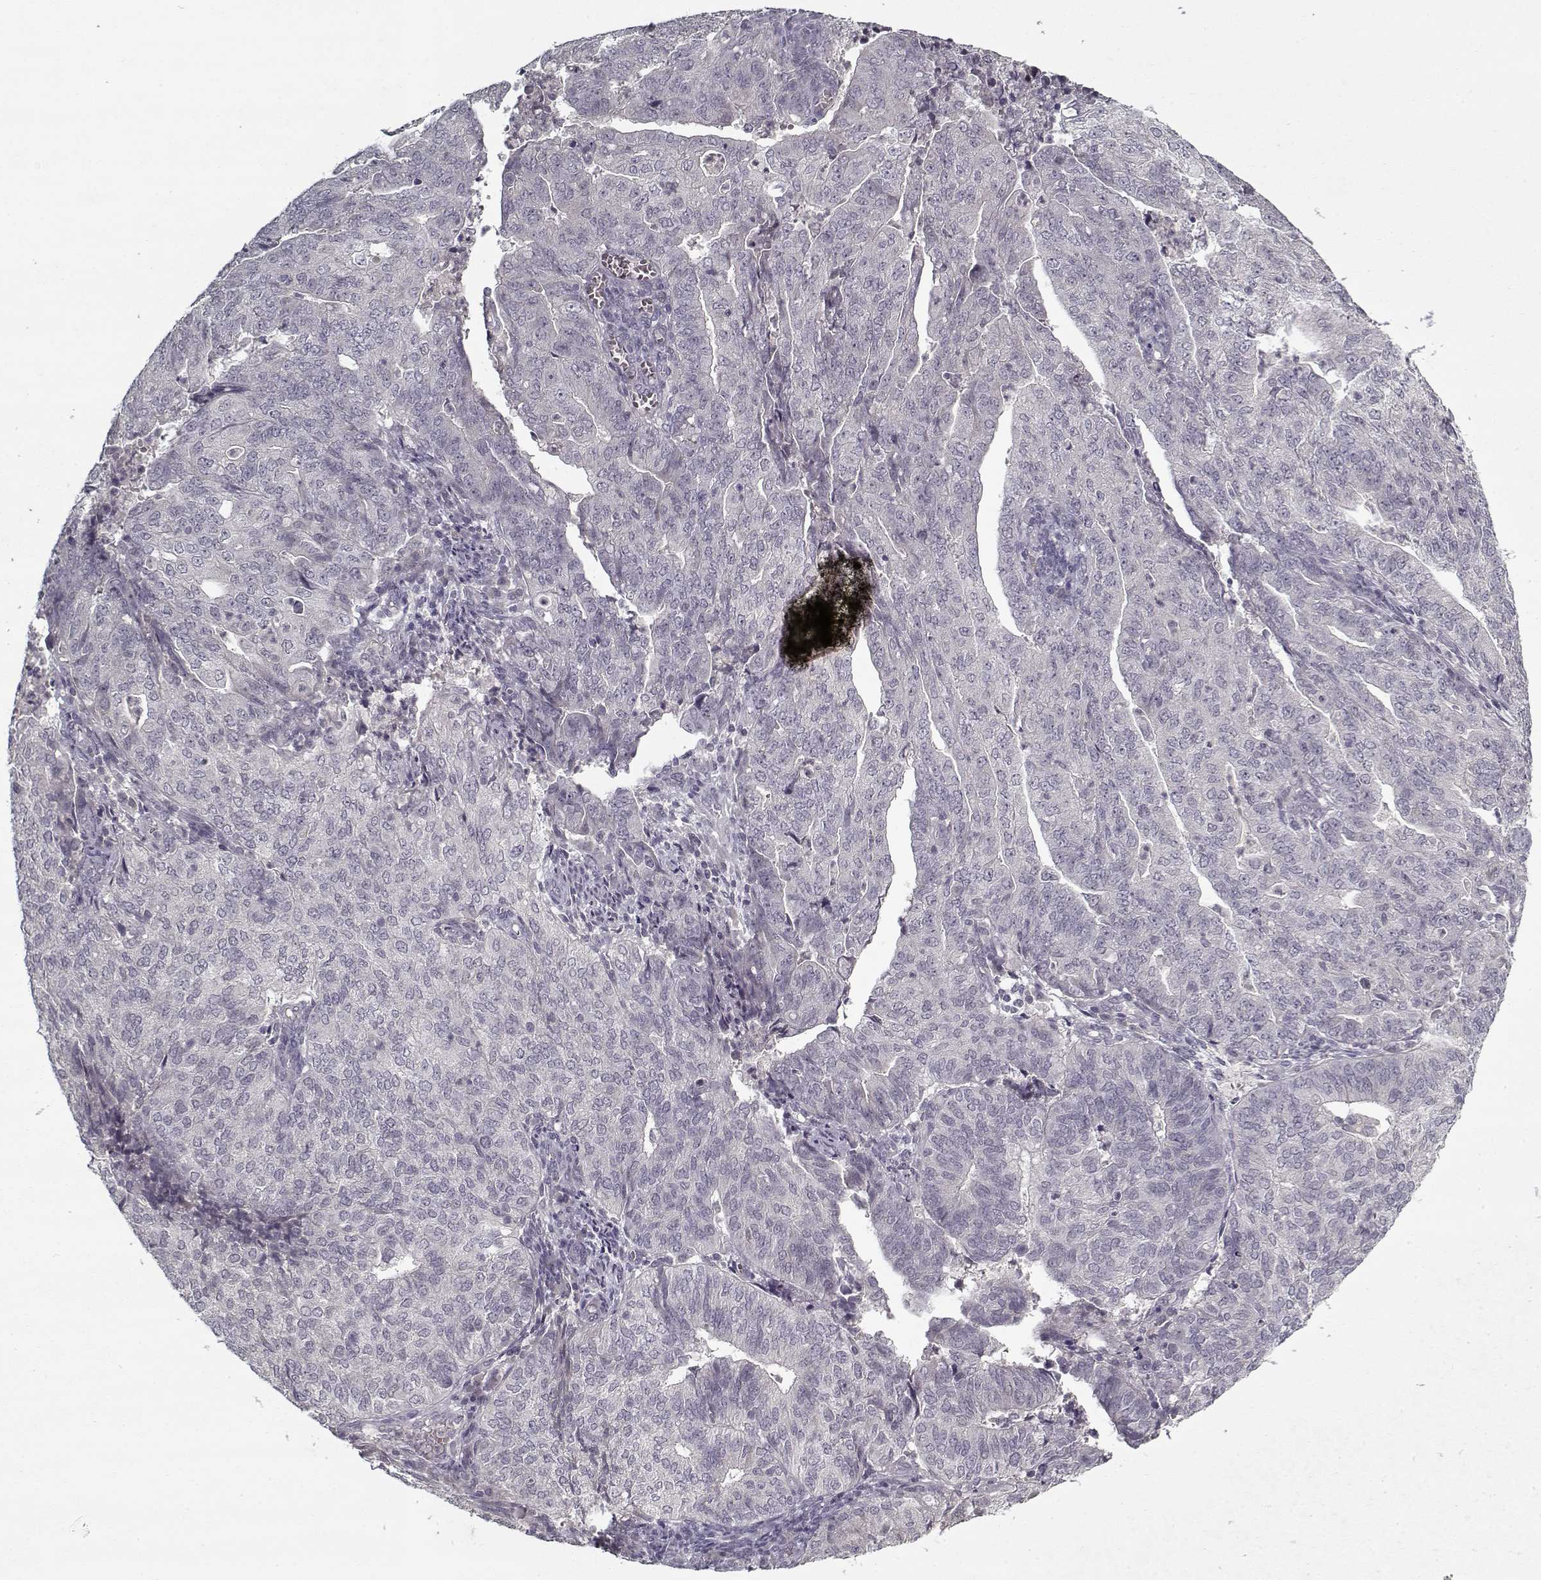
{"staining": {"intensity": "negative", "quantity": "none", "location": "none"}, "tissue": "endometrial cancer", "cell_type": "Tumor cells", "image_type": "cancer", "snomed": [{"axis": "morphology", "description": "Adenocarcinoma, NOS"}, {"axis": "topography", "description": "Endometrium"}], "caption": "This is a photomicrograph of immunohistochemistry (IHC) staining of adenocarcinoma (endometrial), which shows no expression in tumor cells. (DAB (3,3'-diaminobenzidine) IHC visualized using brightfield microscopy, high magnification).", "gene": "LAMA2", "patient": {"sex": "female", "age": 82}}